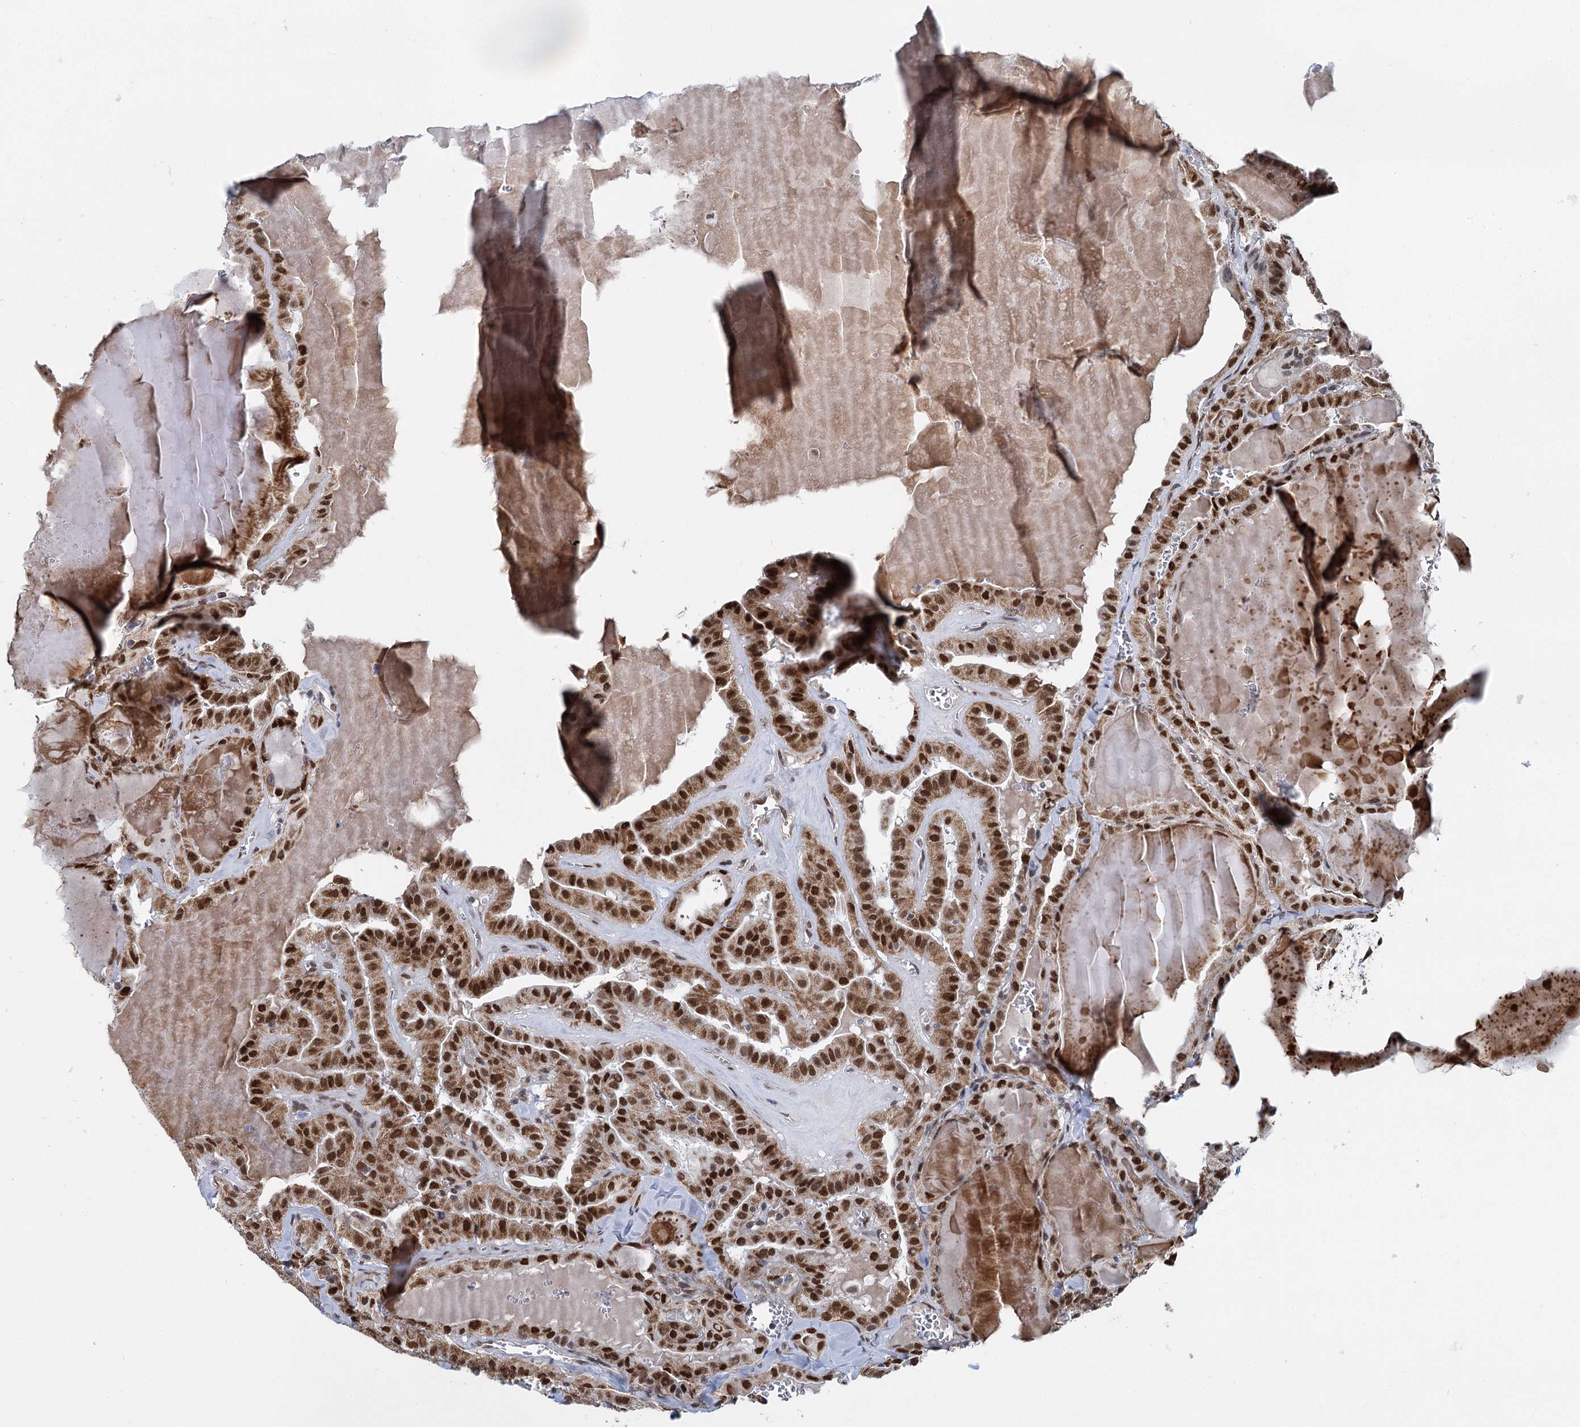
{"staining": {"intensity": "moderate", "quantity": ">75%", "location": "cytoplasmic/membranous,nuclear"}, "tissue": "thyroid cancer", "cell_type": "Tumor cells", "image_type": "cancer", "snomed": [{"axis": "morphology", "description": "Papillary adenocarcinoma, NOS"}, {"axis": "topography", "description": "Thyroid gland"}], "caption": "Immunohistochemical staining of papillary adenocarcinoma (thyroid) displays medium levels of moderate cytoplasmic/membranous and nuclear expression in approximately >75% of tumor cells. The staining was performed using DAB (3,3'-diaminobenzidine), with brown indicating positive protein expression. Nuclei are stained blue with hematoxylin.", "gene": "MORN3", "patient": {"sex": "male", "age": 52}}